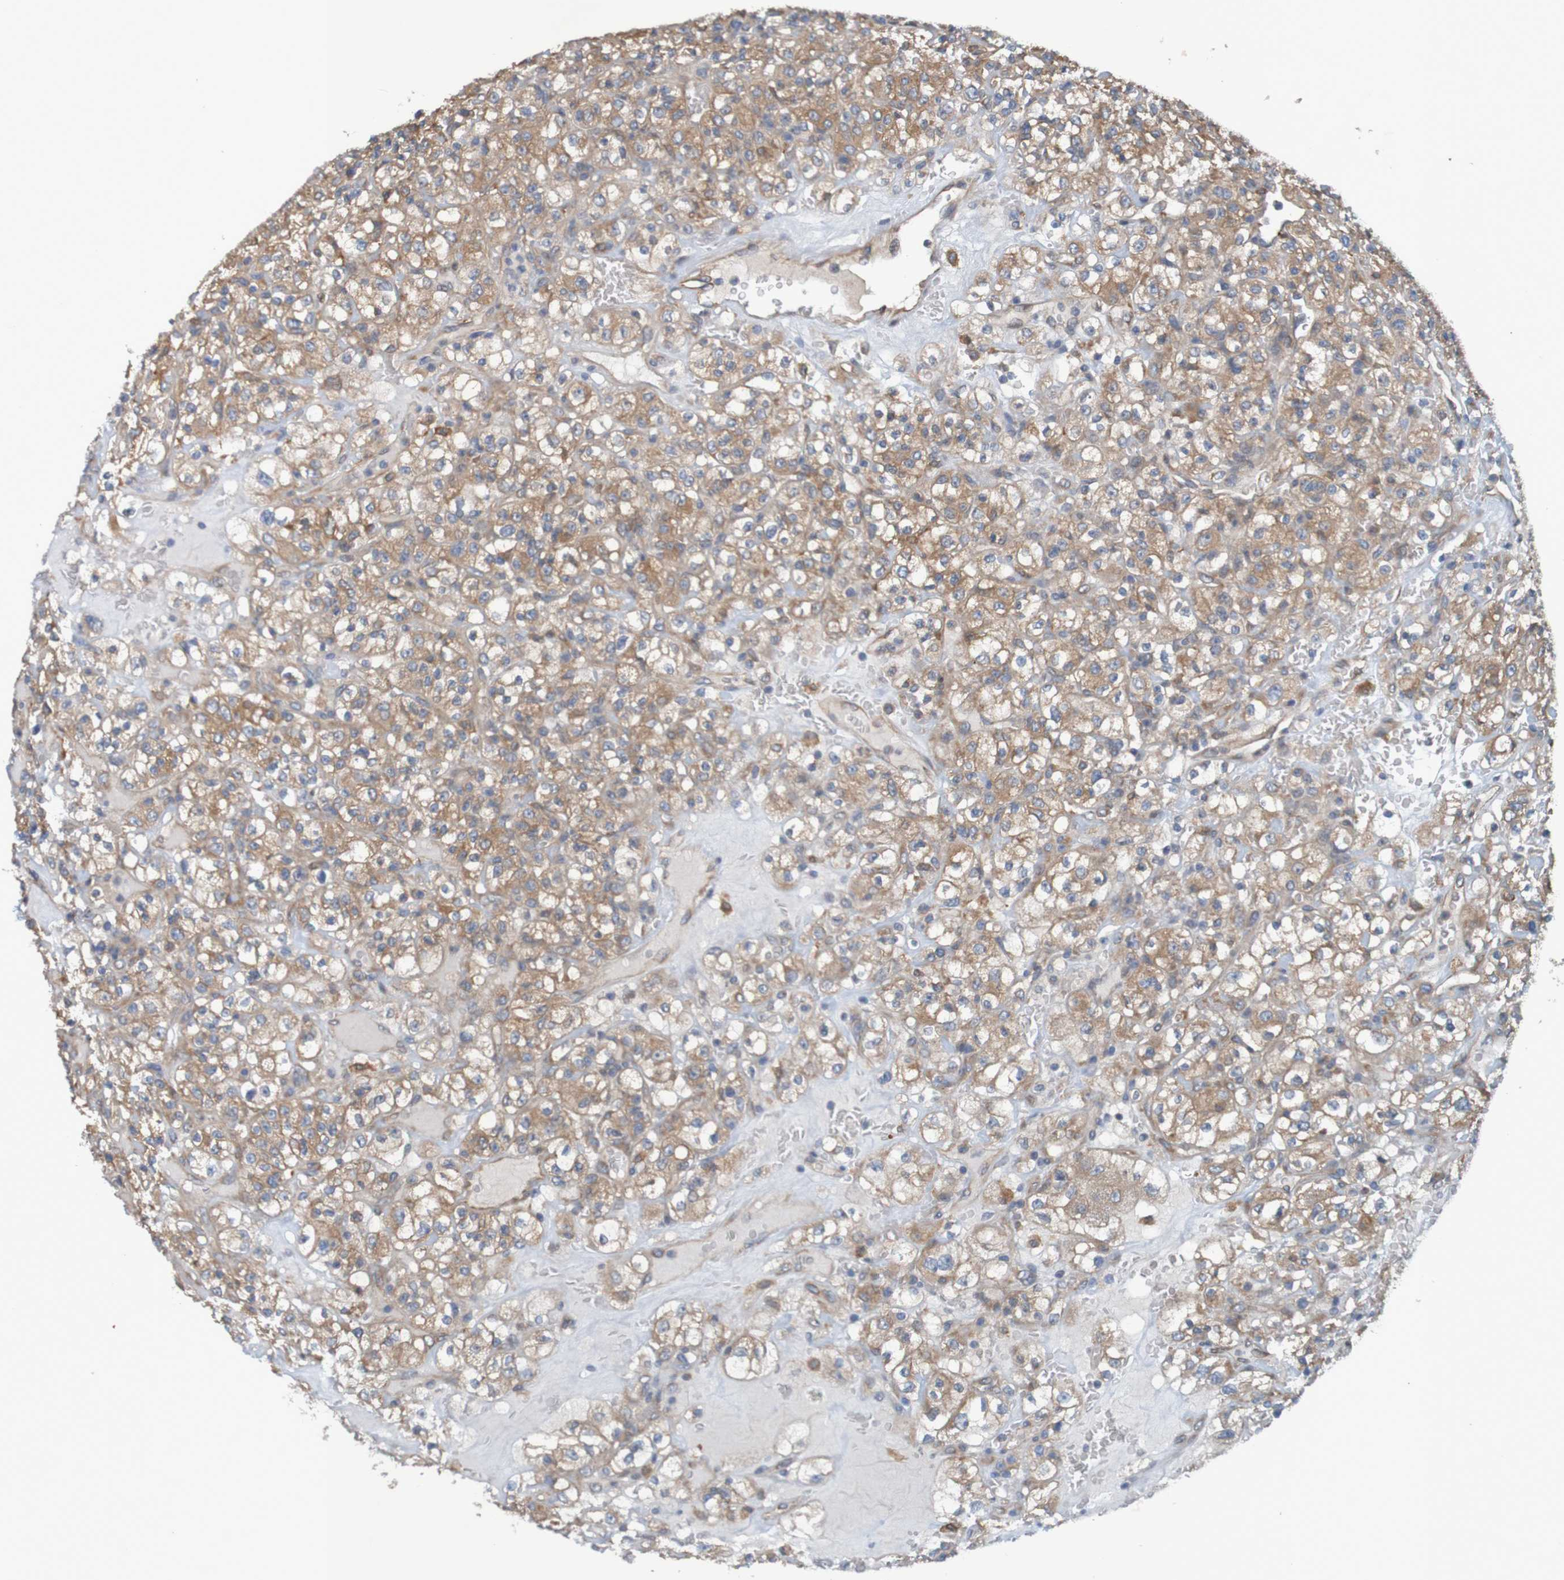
{"staining": {"intensity": "moderate", "quantity": ">75%", "location": "cytoplasmic/membranous"}, "tissue": "renal cancer", "cell_type": "Tumor cells", "image_type": "cancer", "snomed": [{"axis": "morphology", "description": "Normal tissue, NOS"}, {"axis": "morphology", "description": "Adenocarcinoma, NOS"}, {"axis": "topography", "description": "Kidney"}], "caption": "High-magnification brightfield microscopy of renal cancer (adenocarcinoma) stained with DAB (brown) and counterstained with hematoxylin (blue). tumor cells exhibit moderate cytoplasmic/membranous expression is seen in about>75% of cells. Ihc stains the protein in brown and the nuclei are stained blue.", "gene": "DNAJC4", "patient": {"sex": "female", "age": 72}}